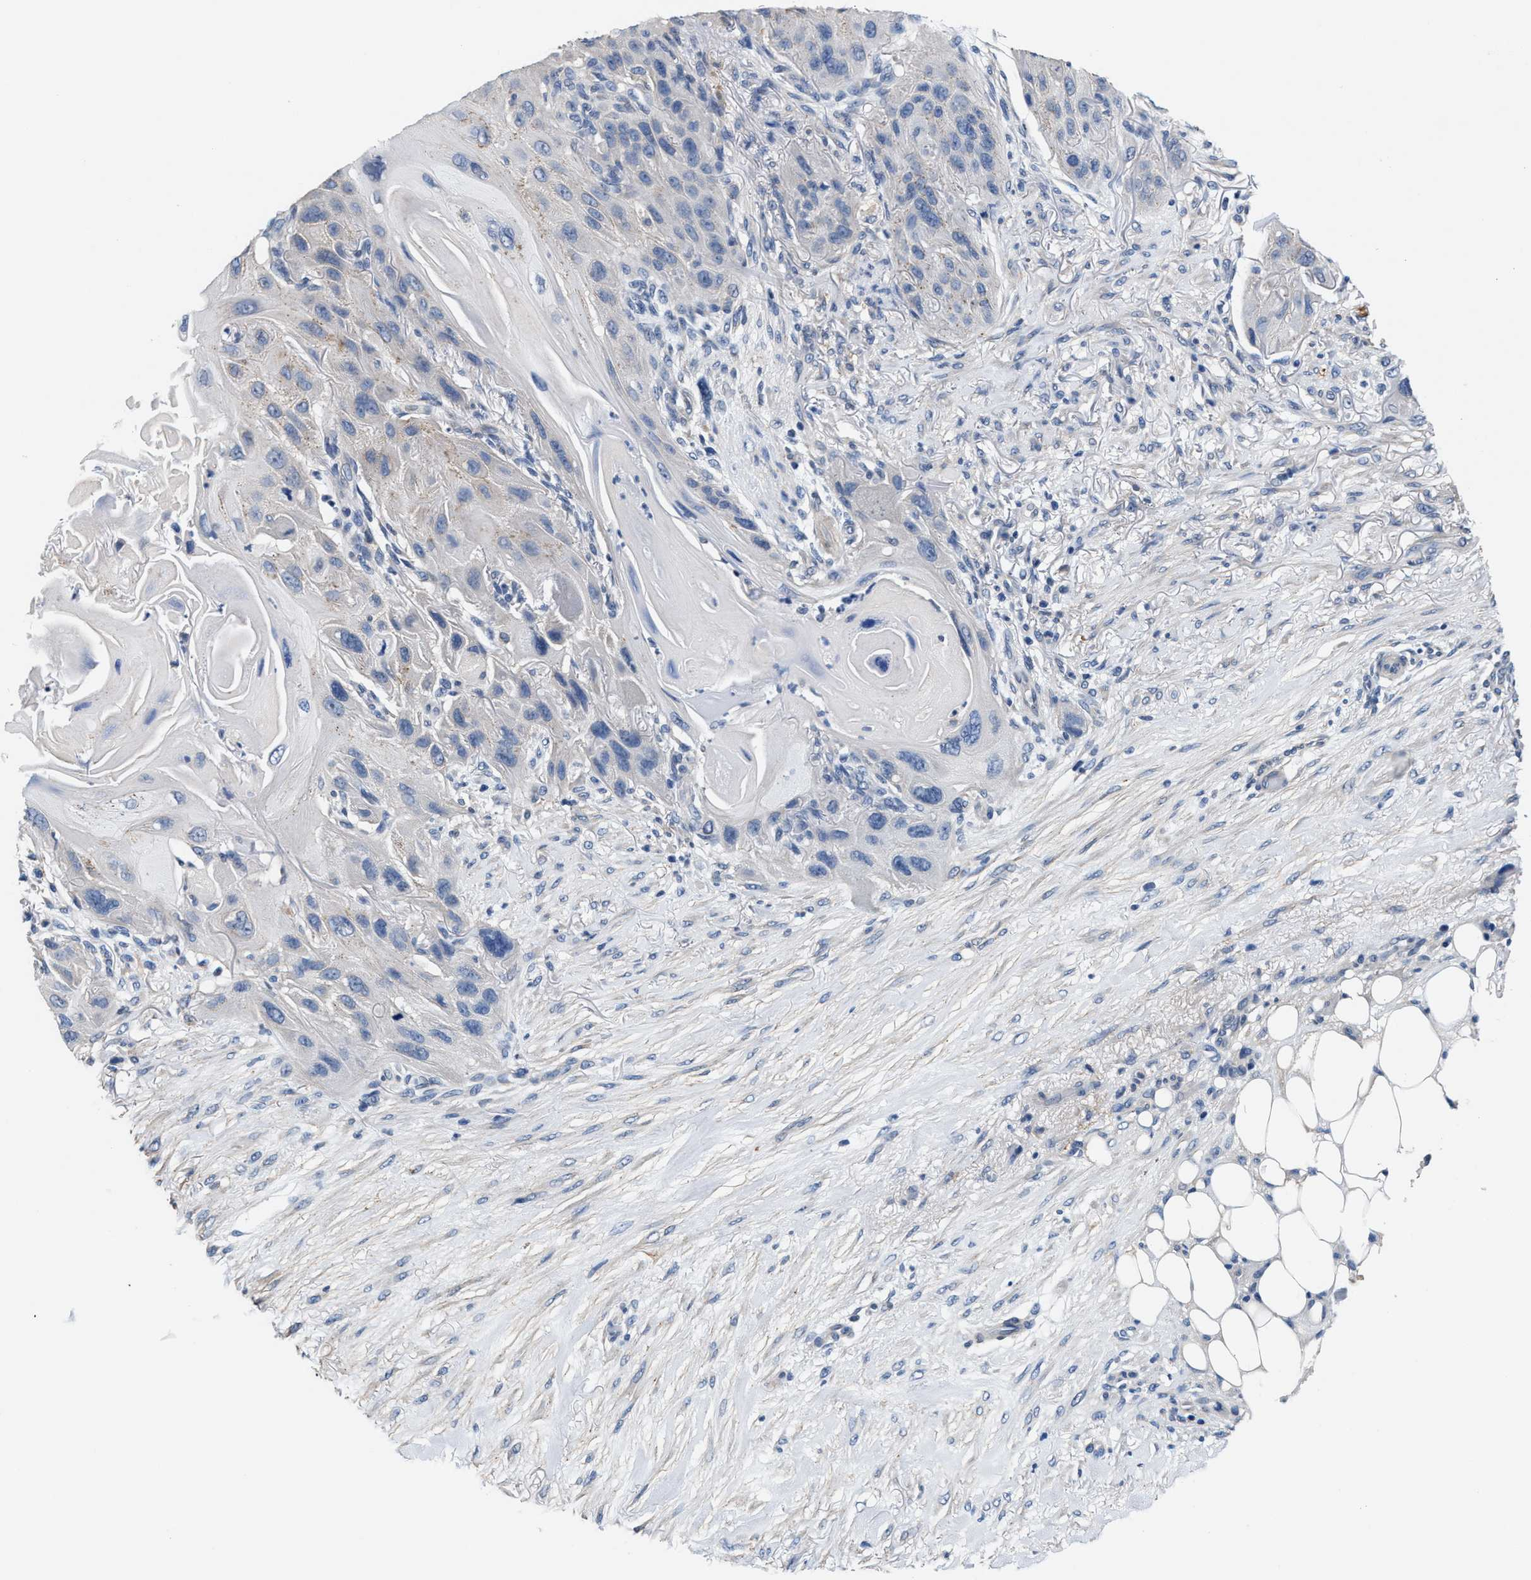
{"staining": {"intensity": "weak", "quantity": "<25%", "location": "cytoplasmic/membranous"}, "tissue": "skin cancer", "cell_type": "Tumor cells", "image_type": "cancer", "snomed": [{"axis": "morphology", "description": "Squamous cell carcinoma, NOS"}, {"axis": "topography", "description": "Skin"}], "caption": "Tumor cells show no significant protein positivity in squamous cell carcinoma (skin).", "gene": "MYH3", "patient": {"sex": "female", "age": 77}}